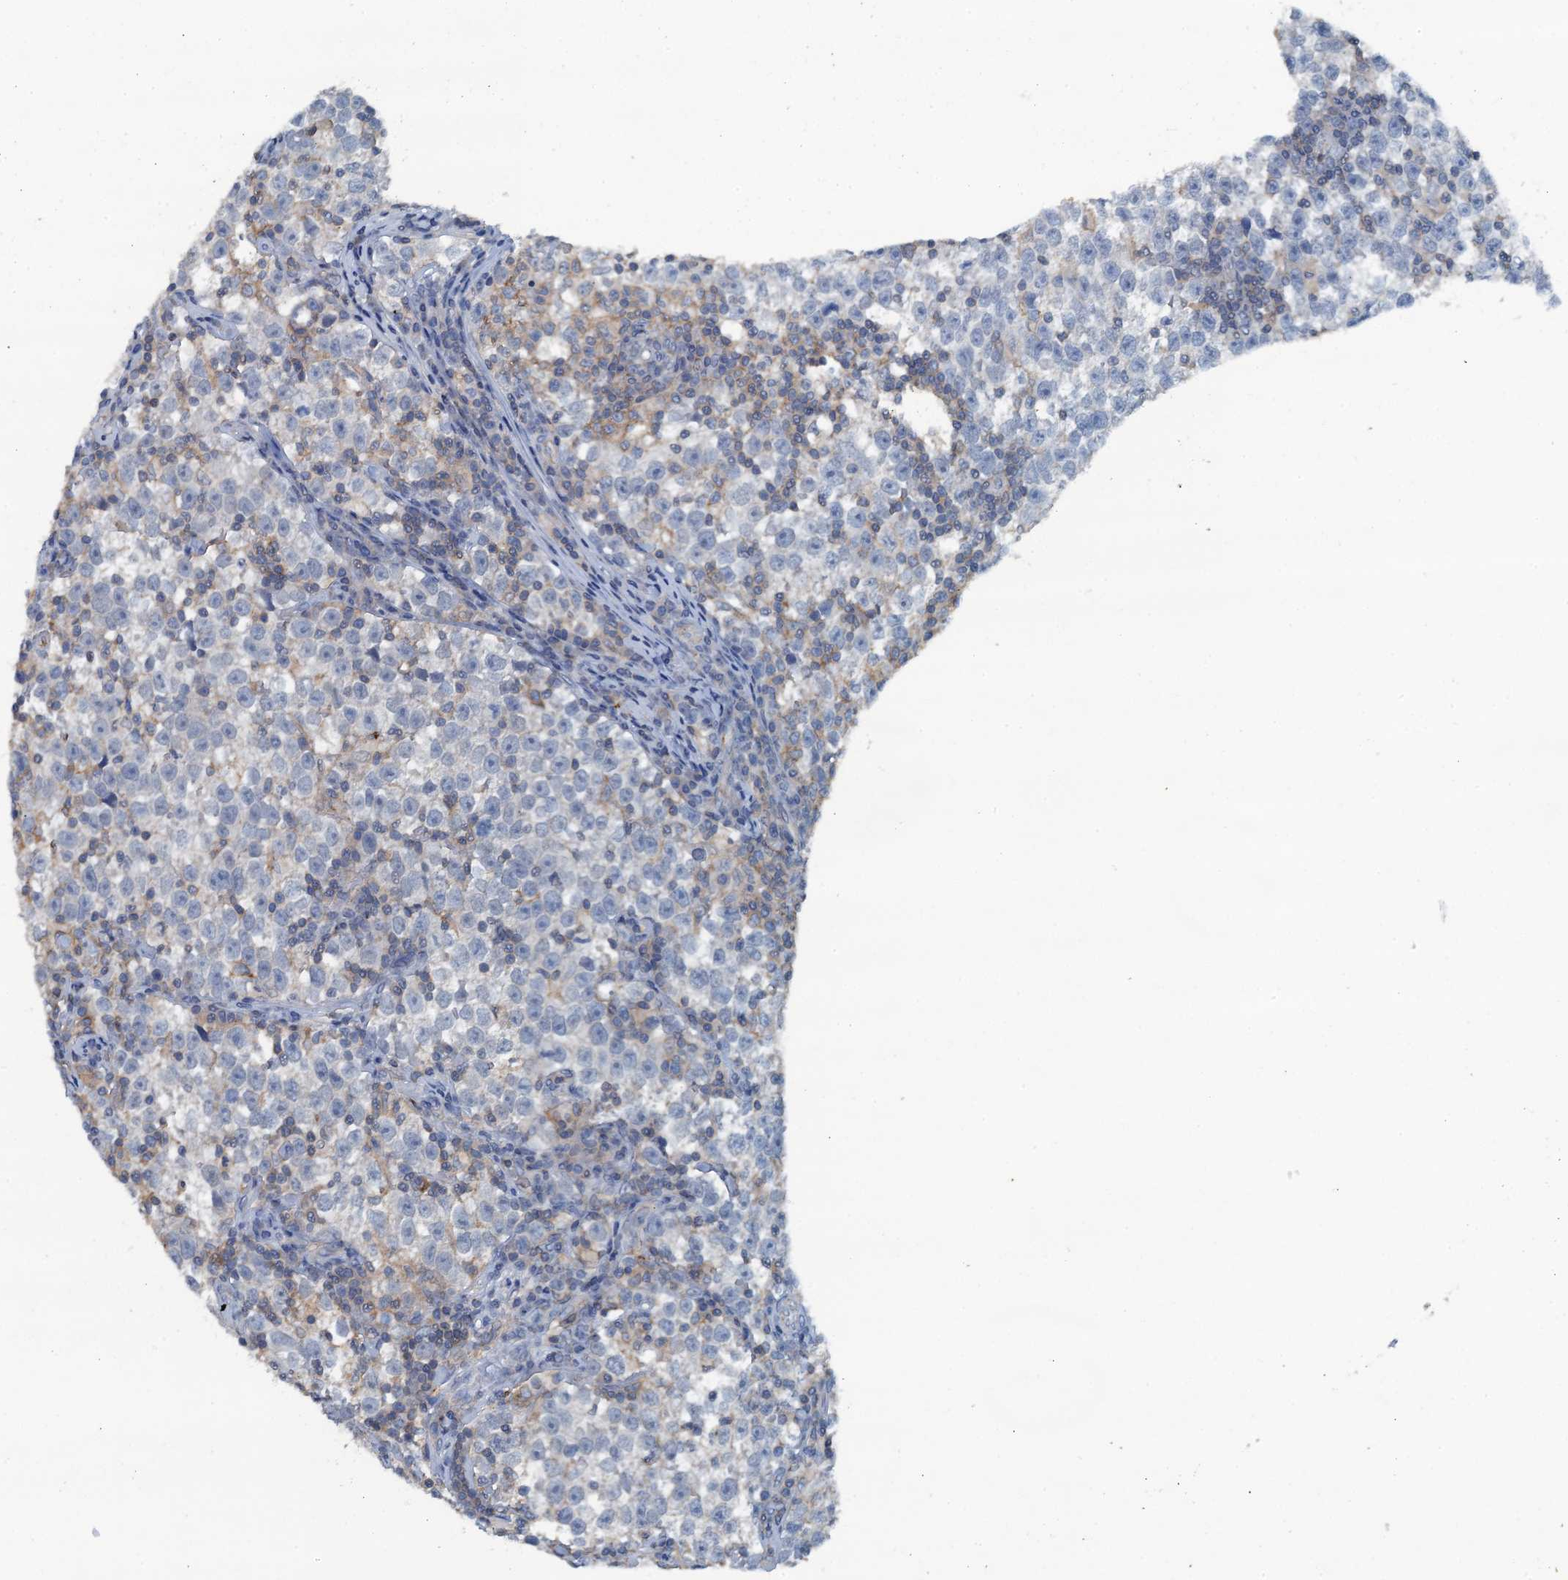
{"staining": {"intensity": "negative", "quantity": "none", "location": "none"}, "tissue": "testis cancer", "cell_type": "Tumor cells", "image_type": "cancer", "snomed": [{"axis": "morphology", "description": "Normal tissue, NOS"}, {"axis": "morphology", "description": "Seminoma, NOS"}, {"axis": "topography", "description": "Testis"}], "caption": "There is no significant staining in tumor cells of testis cancer (seminoma).", "gene": "THAP10", "patient": {"sex": "male", "age": 43}}